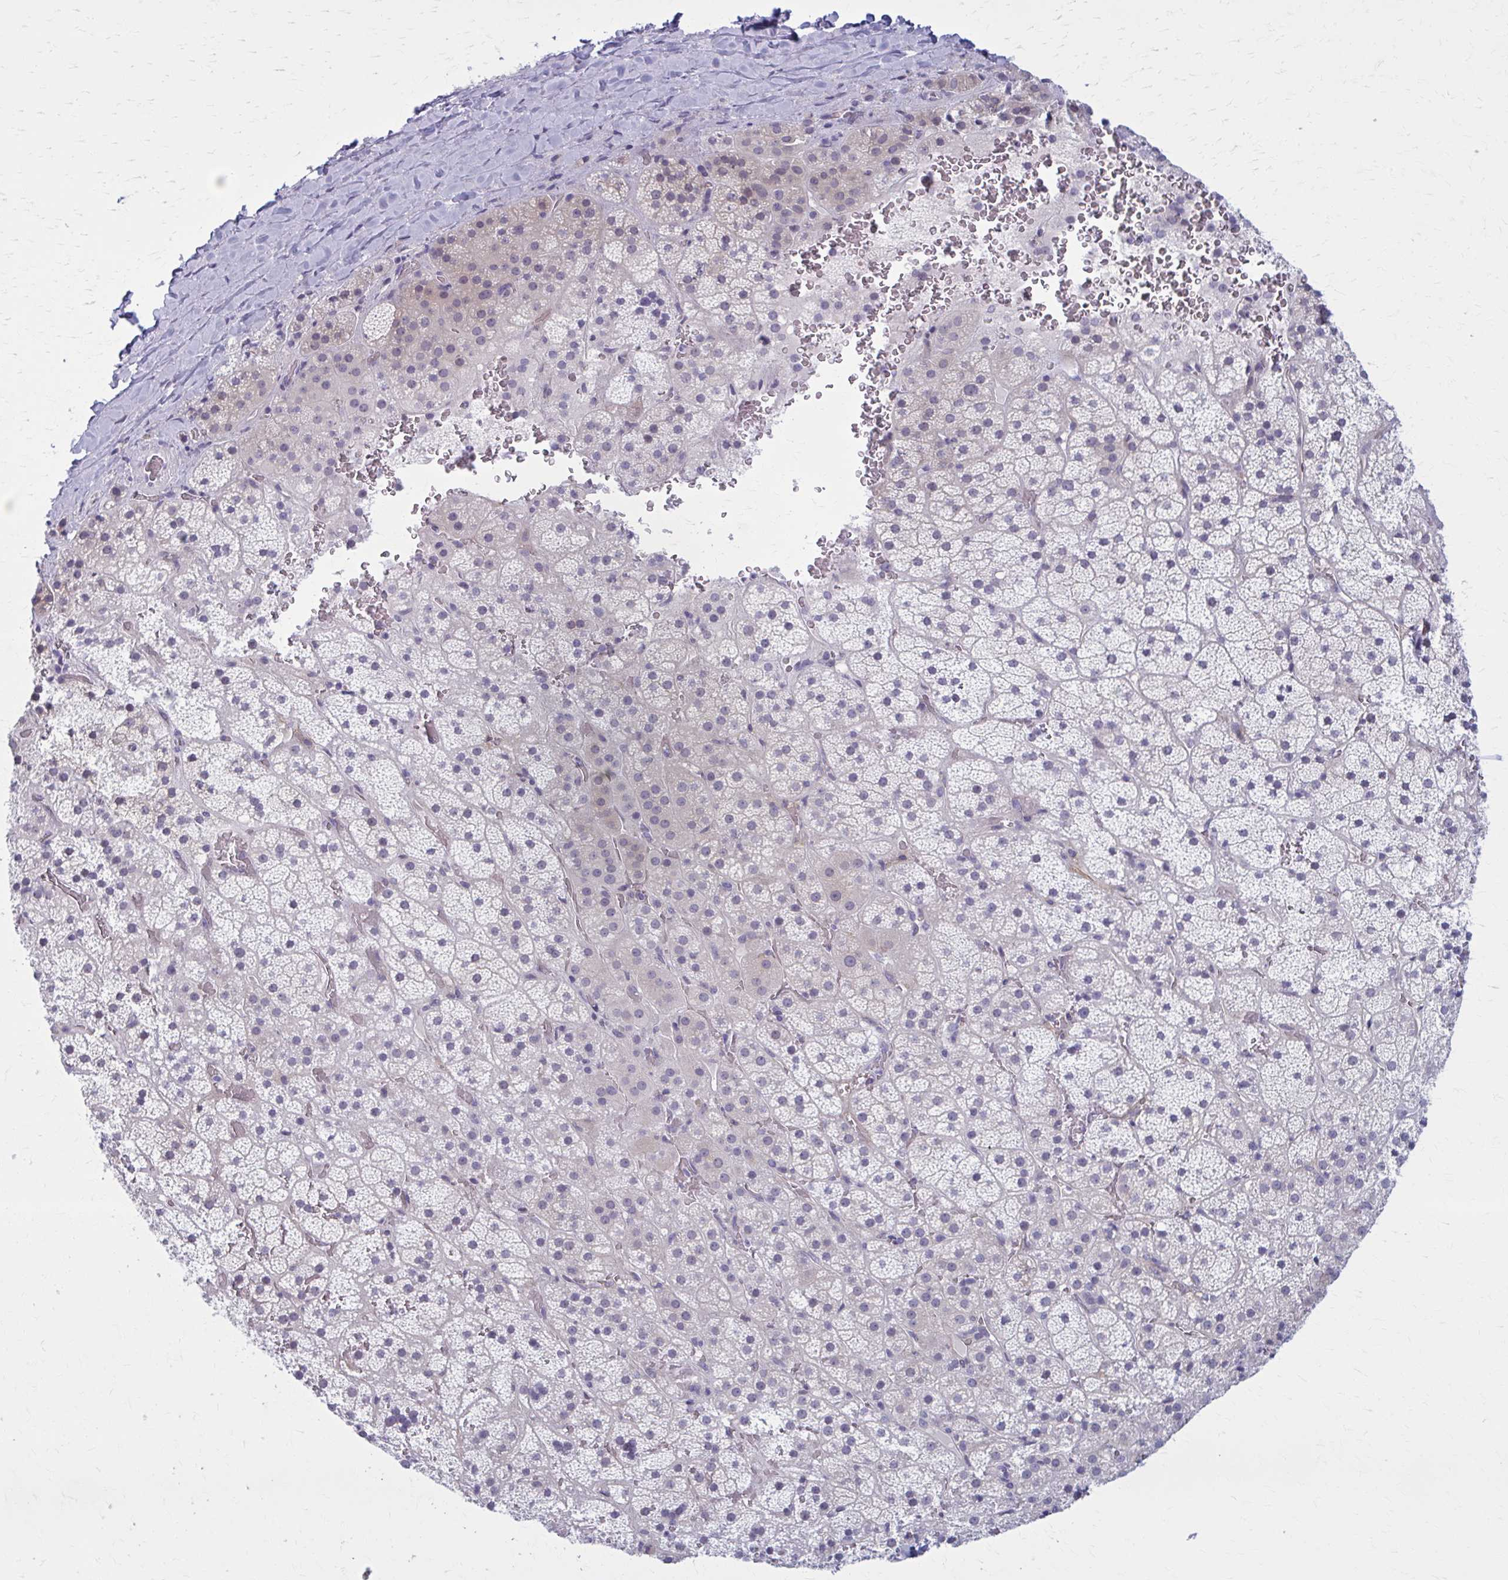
{"staining": {"intensity": "weak", "quantity": "<25%", "location": "cytoplasmic/membranous,nuclear"}, "tissue": "adrenal gland", "cell_type": "Glandular cells", "image_type": "normal", "snomed": [{"axis": "morphology", "description": "Normal tissue, NOS"}, {"axis": "topography", "description": "Adrenal gland"}], "caption": "This is an IHC photomicrograph of benign human adrenal gland. There is no positivity in glandular cells.", "gene": "CD38", "patient": {"sex": "male", "age": 57}}